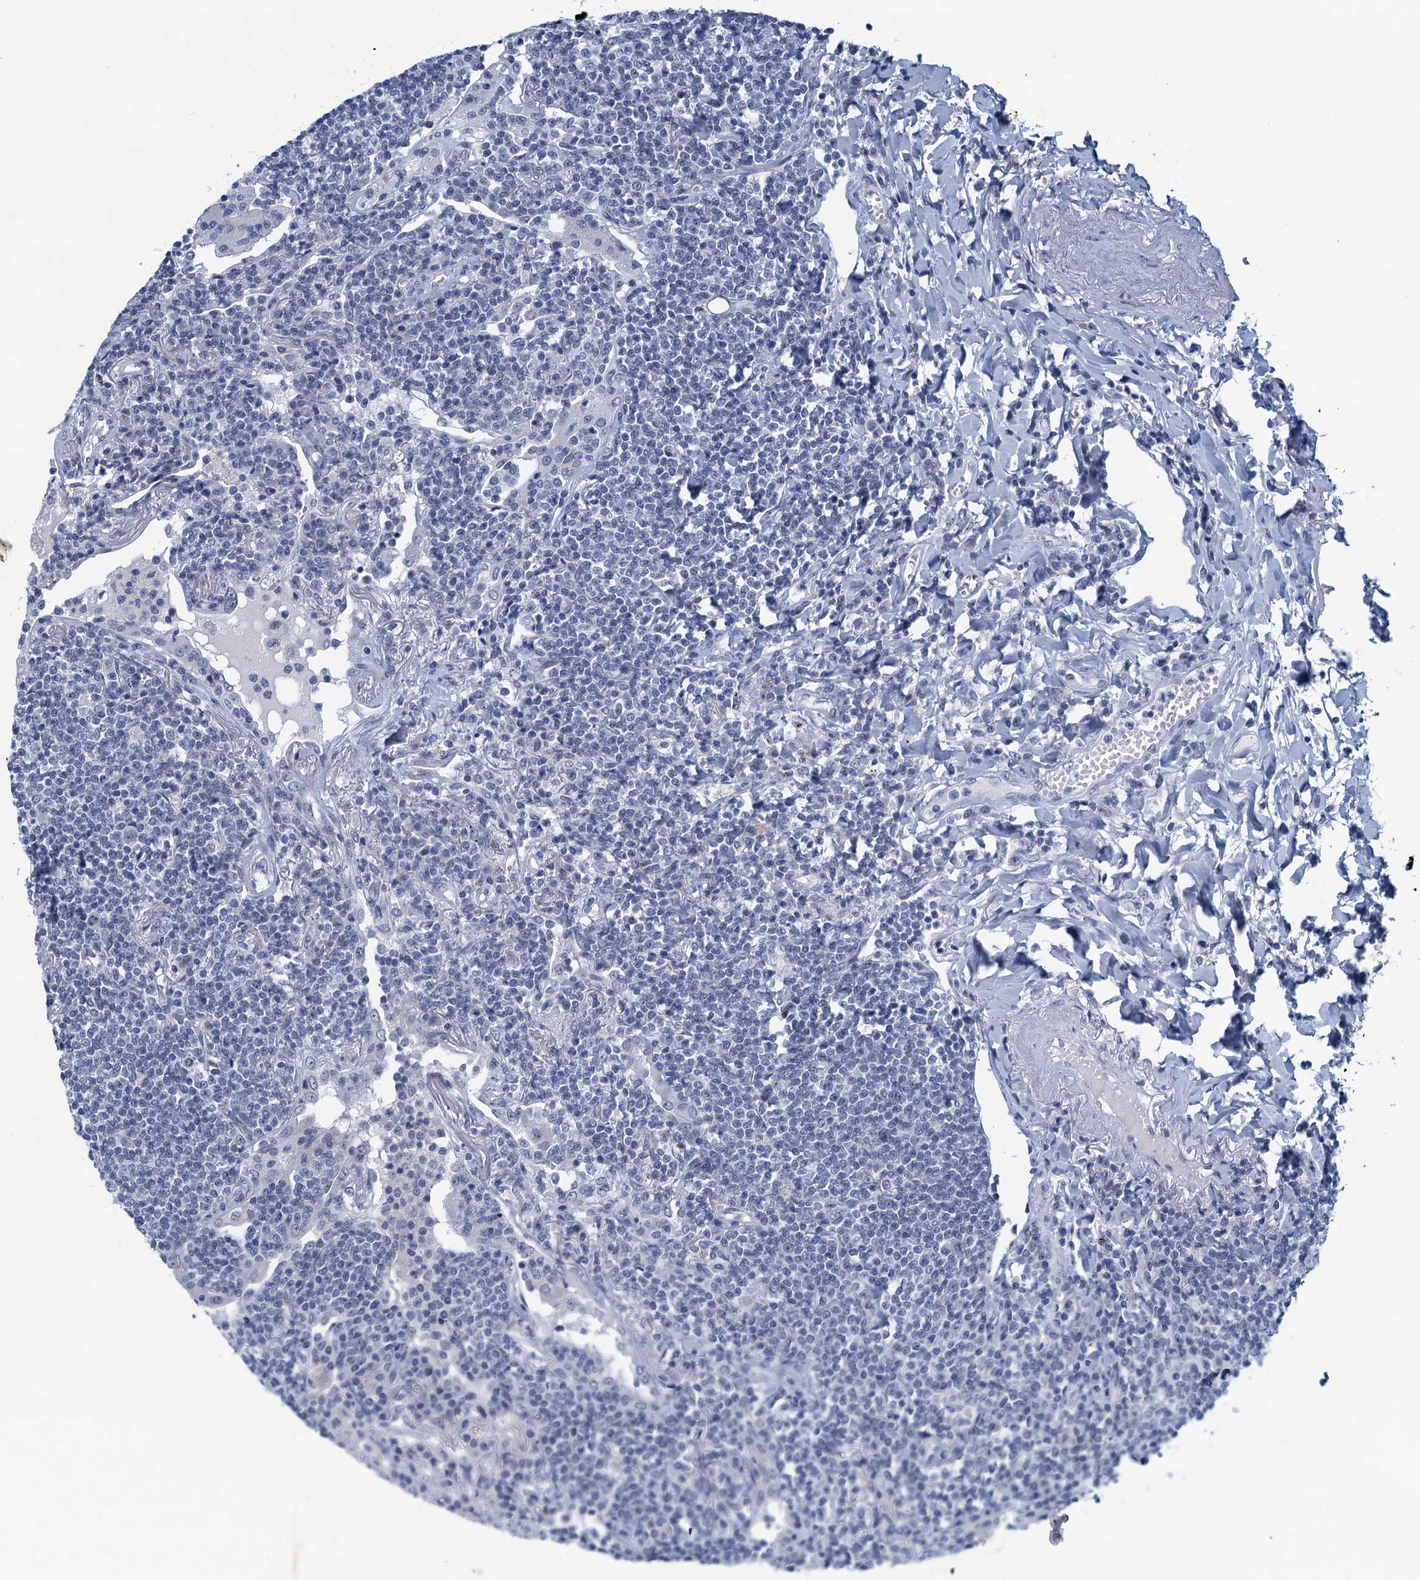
{"staining": {"intensity": "negative", "quantity": "none", "location": "none"}, "tissue": "lymphoma", "cell_type": "Tumor cells", "image_type": "cancer", "snomed": [{"axis": "morphology", "description": "Malignant lymphoma, non-Hodgkin's type, Low grade"}, {"axis": "topography", "description": "Lung"}], "caption": "Tumor cells show no significant protein positivity in malignant lymphoma, non-Hodgkin's type (low-grade). (DAB immunohistochemistry (IHC), high magnification).", "gene": "ENSG00000131152", "patient": {"sex": "female", "age": 71}}